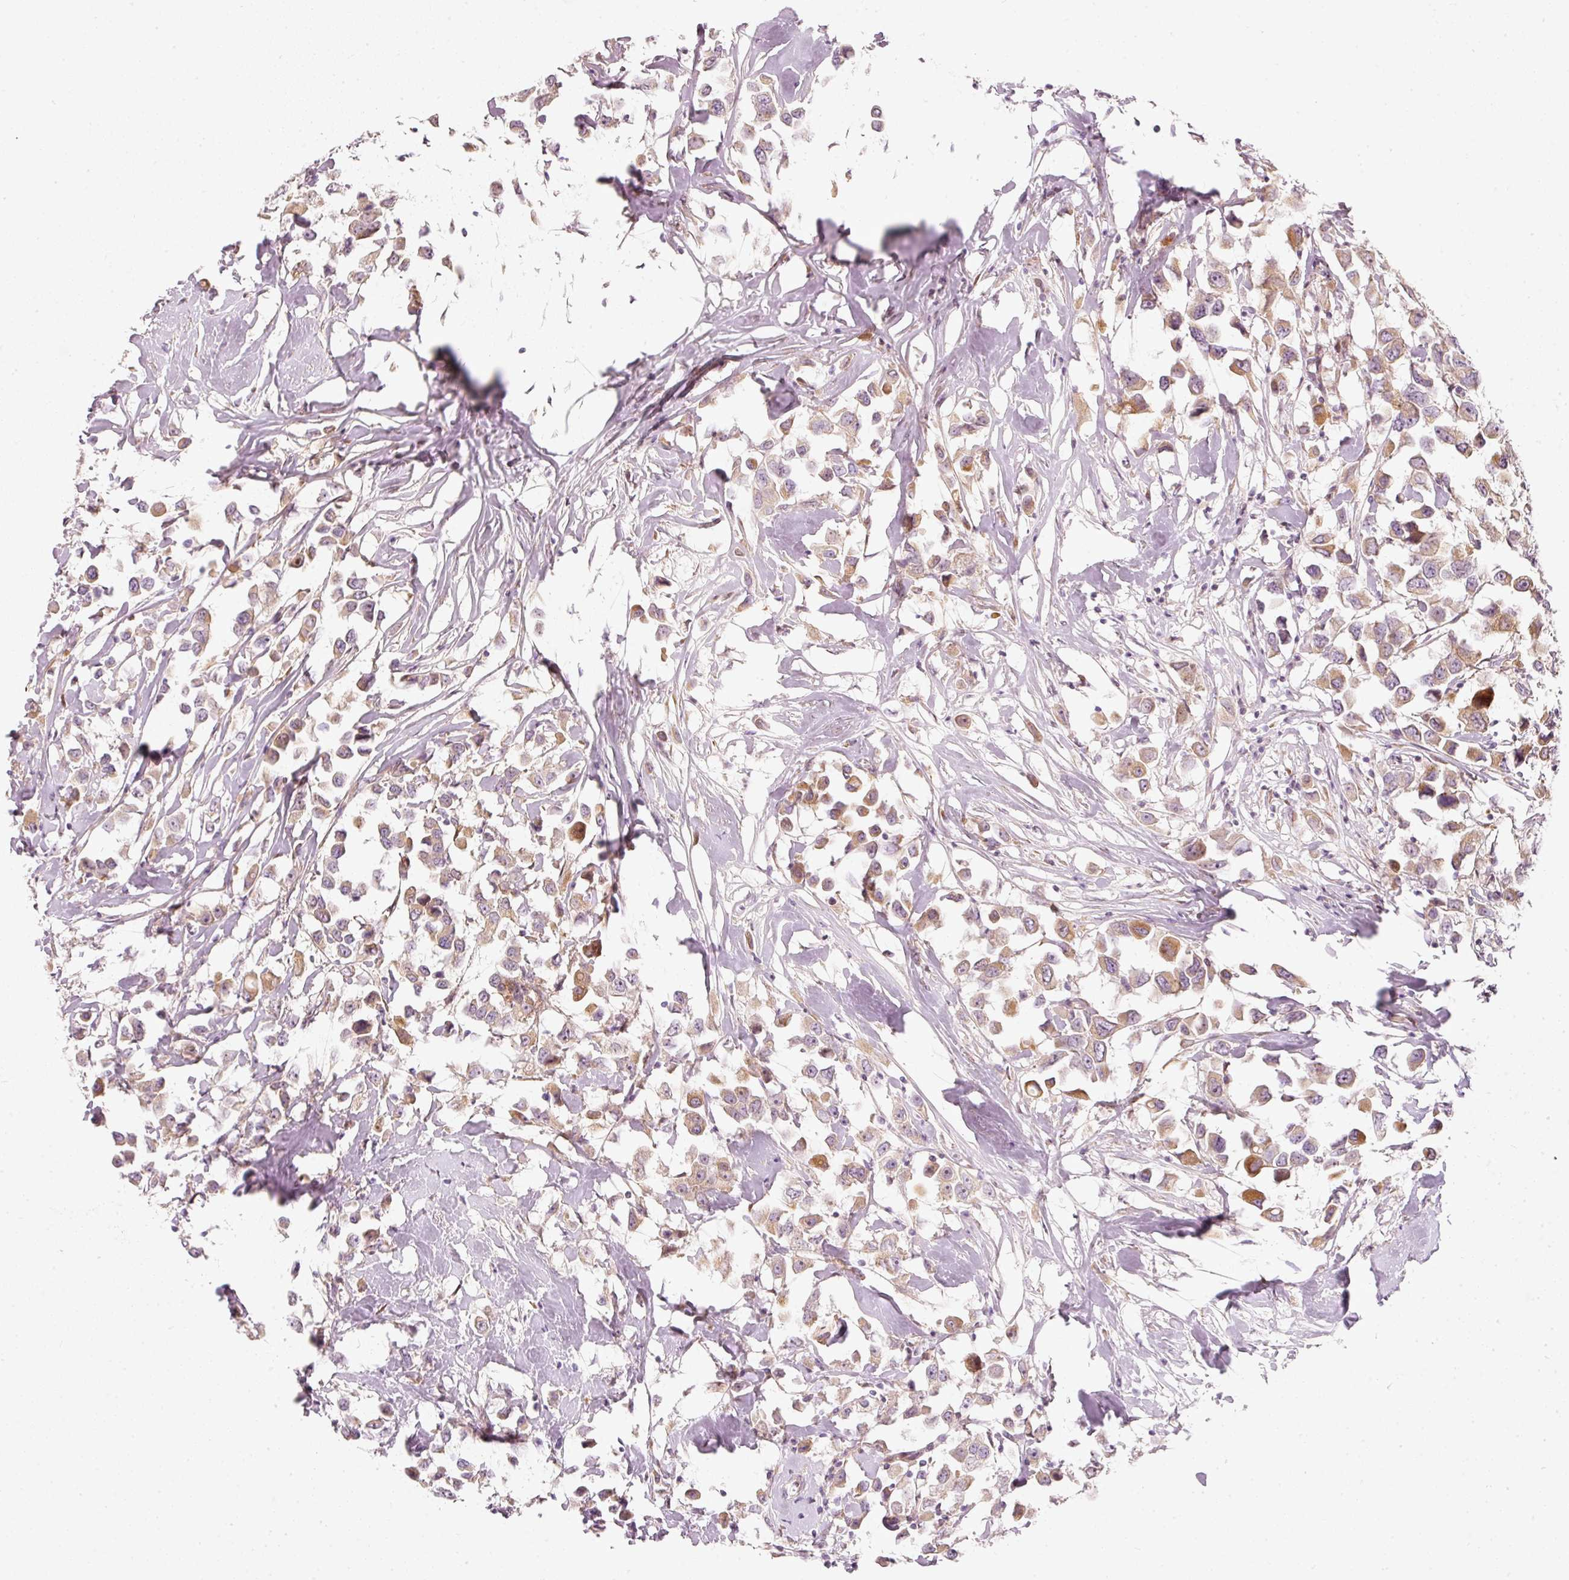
{"staining": {"intensity": "moderate", "quantity": ">75%", "location": "cytoplasmic/membranous"}, "tissue": "breast cancer", "cell_type": "Tumor cells", "image_type": "cancer", "snomed": [{"axis": "morphology", "description": "Duct carcinoma"}, {"axis": "topography", "description": "Breast"}], "caption": "Moderate cytoplasmic/membranous protein staining is appreciated in approximately >75% of tumor cells in infiltrating ductal carcinoma (breast).", "gene": "SLC20A1", "patient": {"sex": "female", "age": 61}}